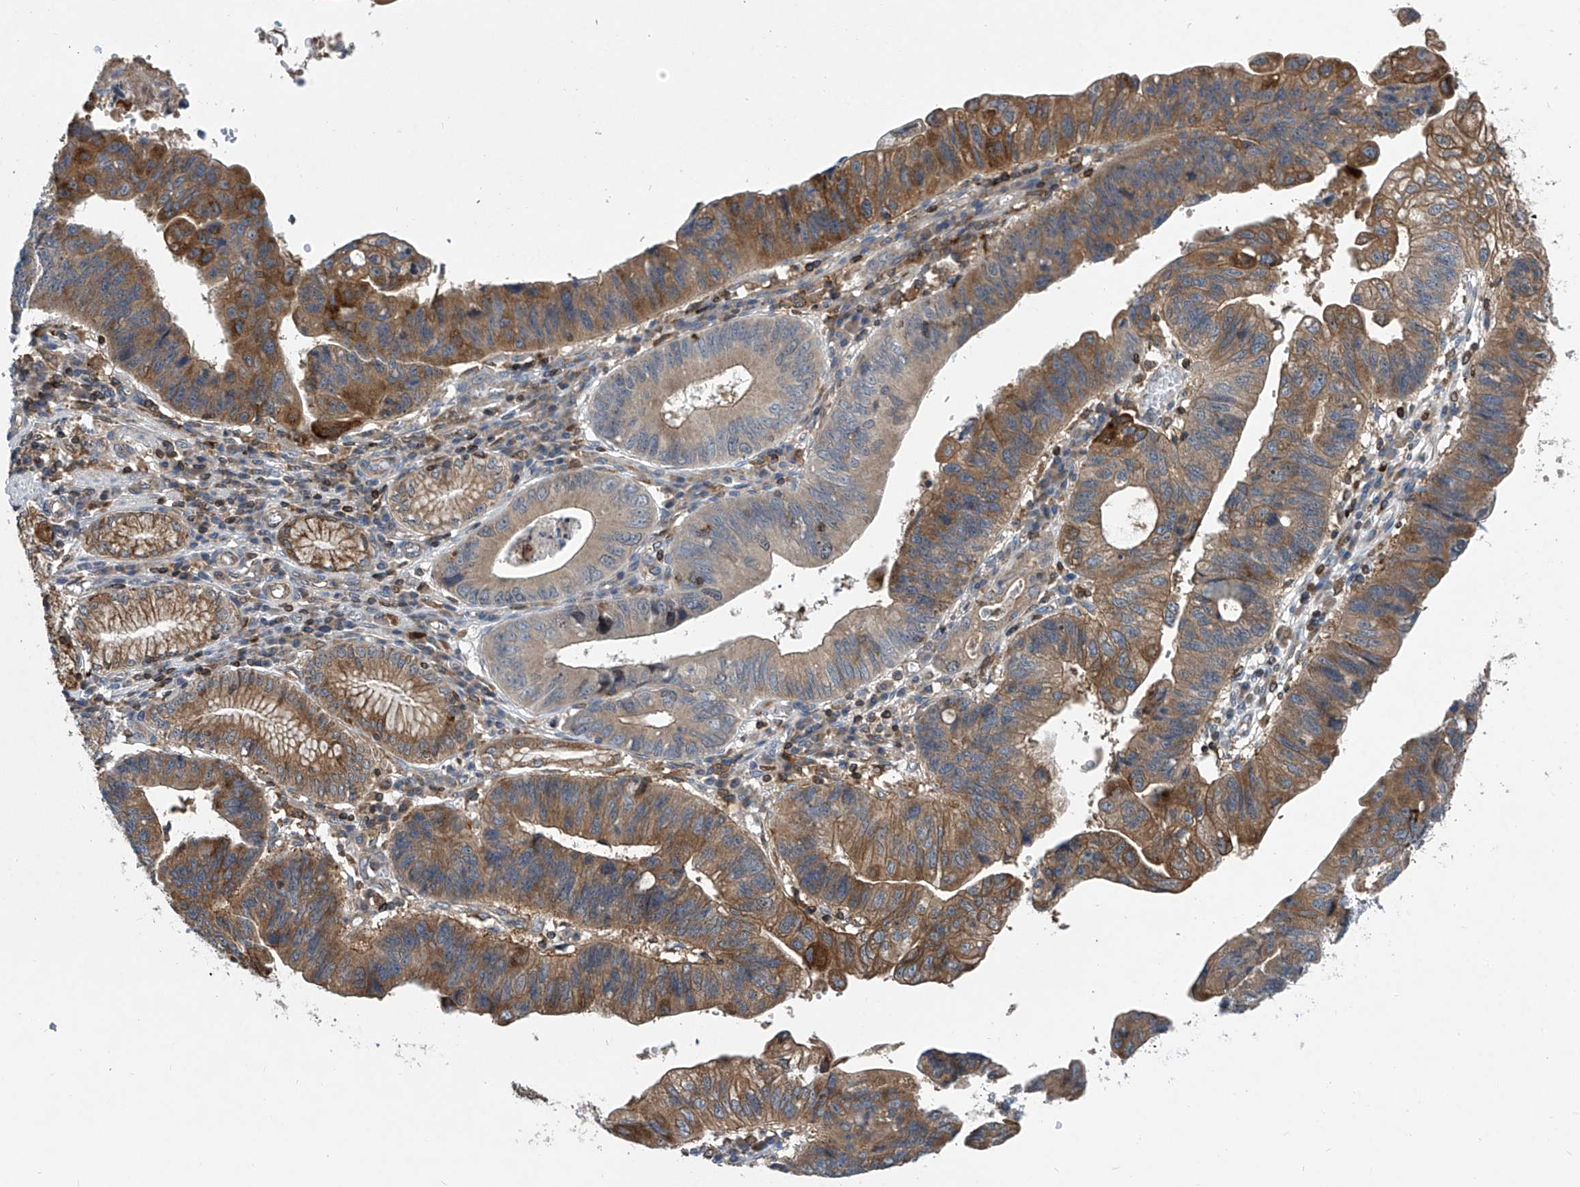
{"staining": {"intensity": "moderate", "quantity": ">75%", "location": "cytoplasmic/membranous"}, "tissue": "stomach cancer", "cell_type": "Tumor cells", "image_type": "cancer", "snomed": [{"axis": "morphology", "description": "Adenocarcinoma, NOS"}, {"axis": "topography", "description": "Stomach"}], "caption": "Human stomach cancer stained for a protein (brown) shows moderate cytoplasmic/membranous positive staining in approximately >75% of tumor cells.", "gene": "TRIM38", "patient": {"sex": "male", "age": 59}}